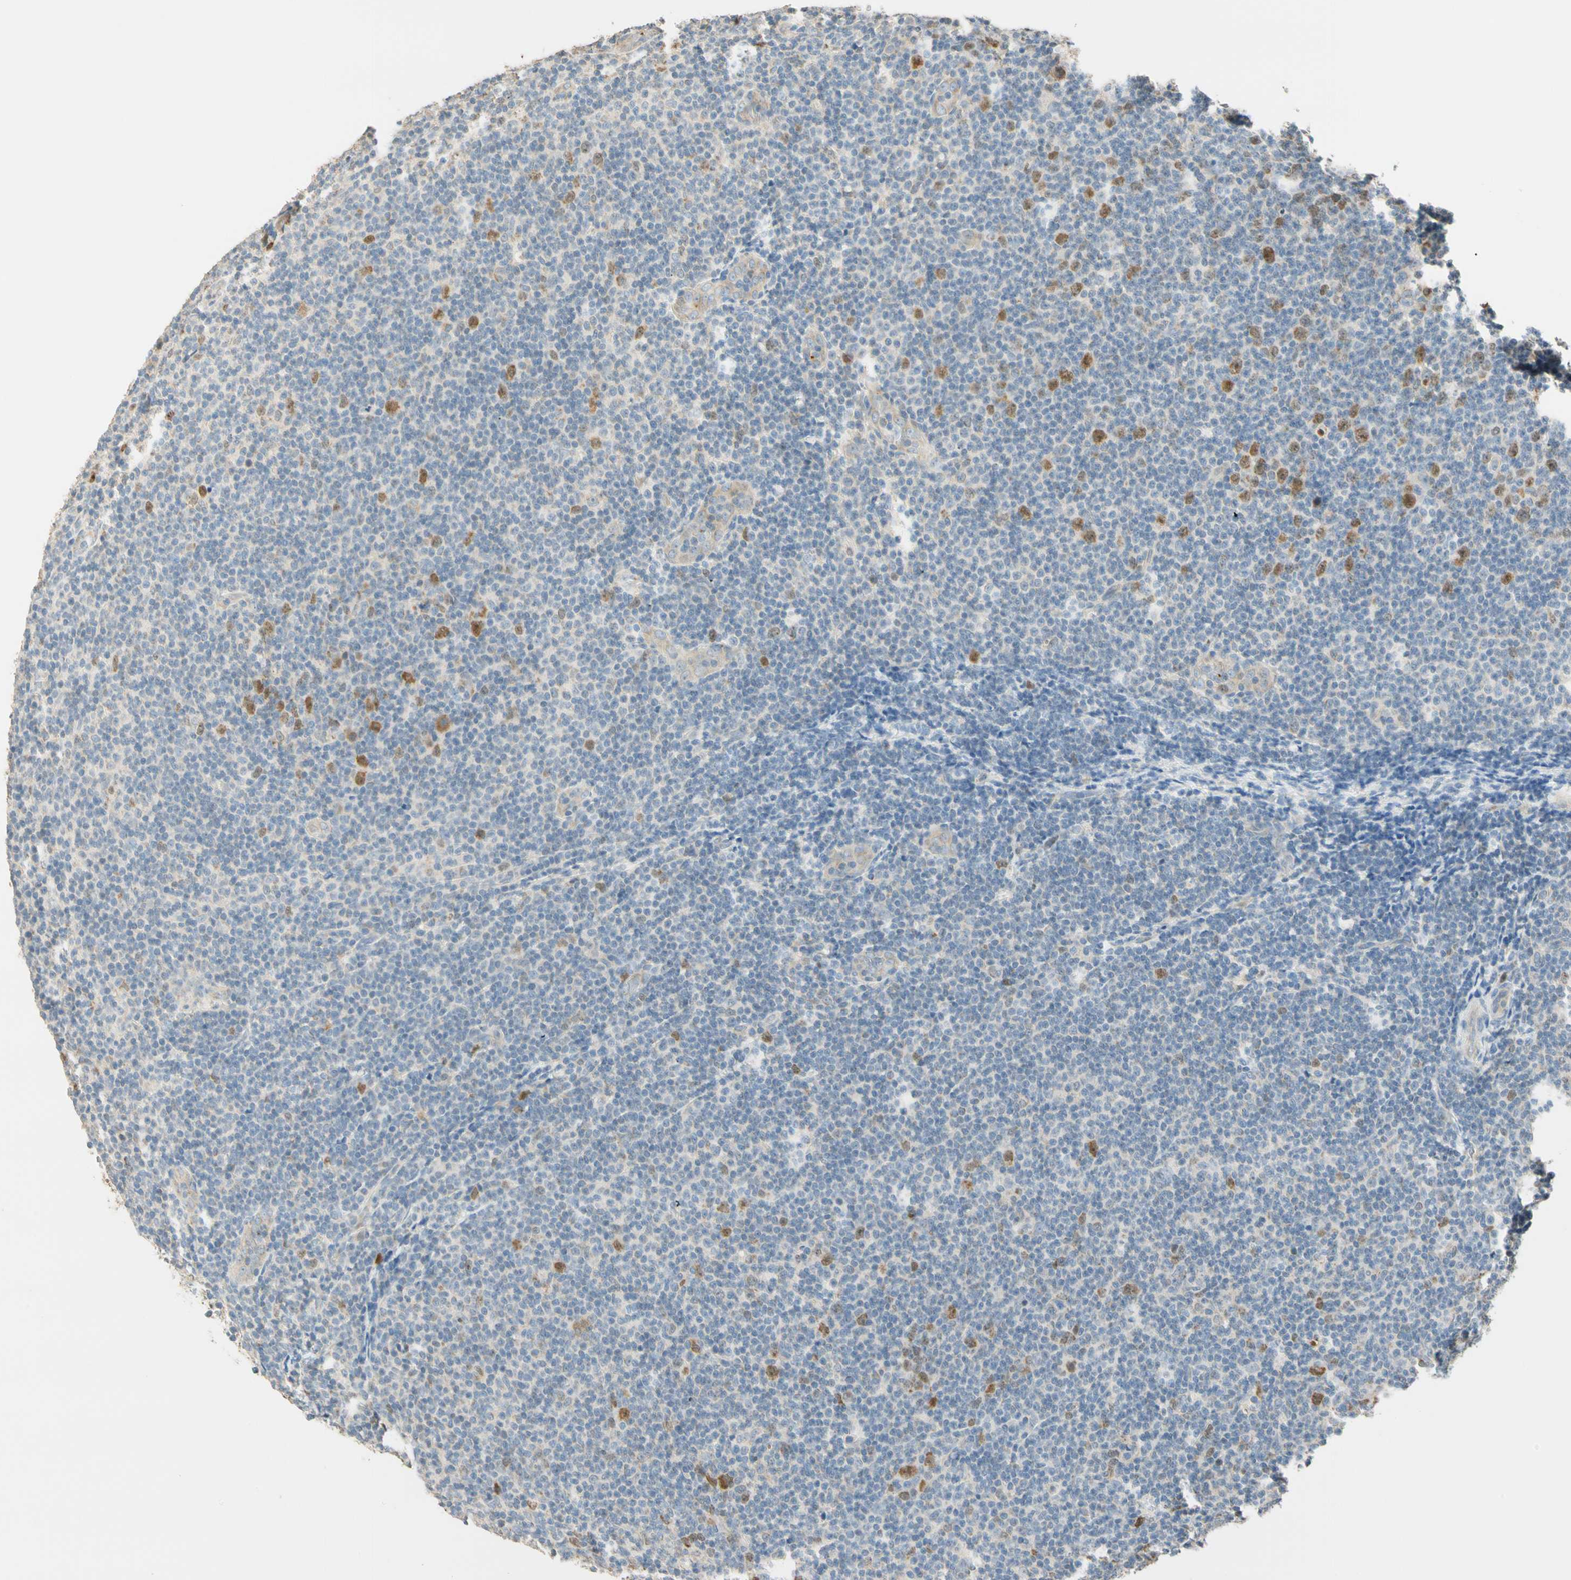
{"staining": {"intensity": "moderate", "quantity": "<25%", "location": "nuclear"}, "tissue": "lymphoma", "cell_type": "Tumor cells", "image_type": "cancer", "snomed": [{"axis": "morphology", "description": "Malignant lymphoma, non-Hodgkin's type, Low grade"}, {"axis": "topography", "description": "Lymph node"}], "caption": "Human low-grade malignant lymphoma, non-Hodgkin's type stained with a protein marker reveals moderate staining in tumor cells.", "gene": "RAD18", "patient": {"sex": "male", "age": 83}}